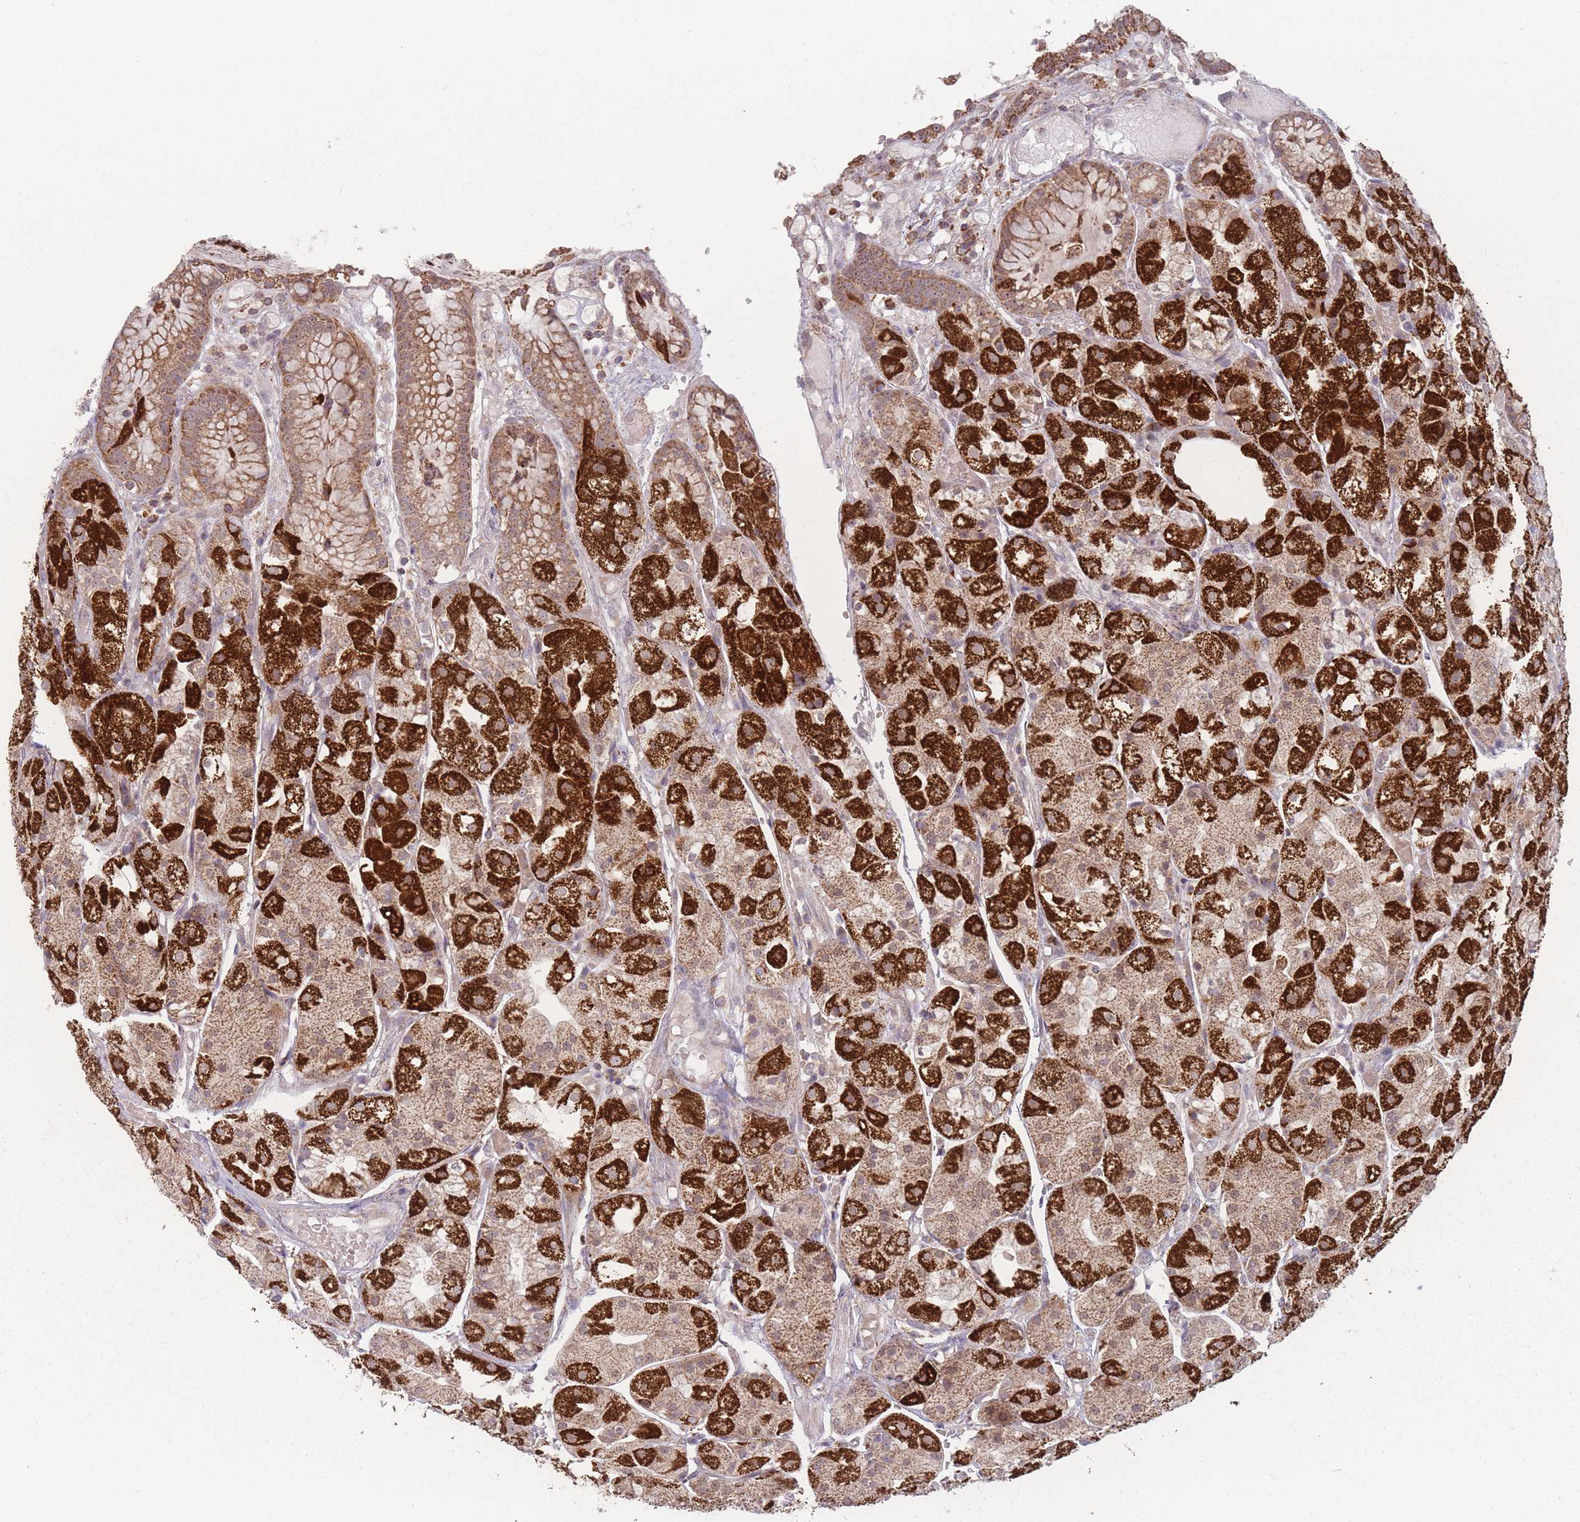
{"staining": {"intensity": "strong", "quantity": "25%-75%", "location": "cytoplasmic/membranous"}, "tissue": "stomach", "cell_type": "Glandular cells", "image_type": "normal", "snomed": [{"axis": "morphology", "description": "Normal tissue, NOS"}, {"axis": "topography", "description": "Stomach, upper"}], "caption": "Immunohistochemical staining of benign stomach displays 25%-75% levels of strong cytoplasmic/membranous protein staining in approximately 25%-75% of glandular cells.", "gene": "OR10Q1", "patient": {"sex": "male", "age": 72}}